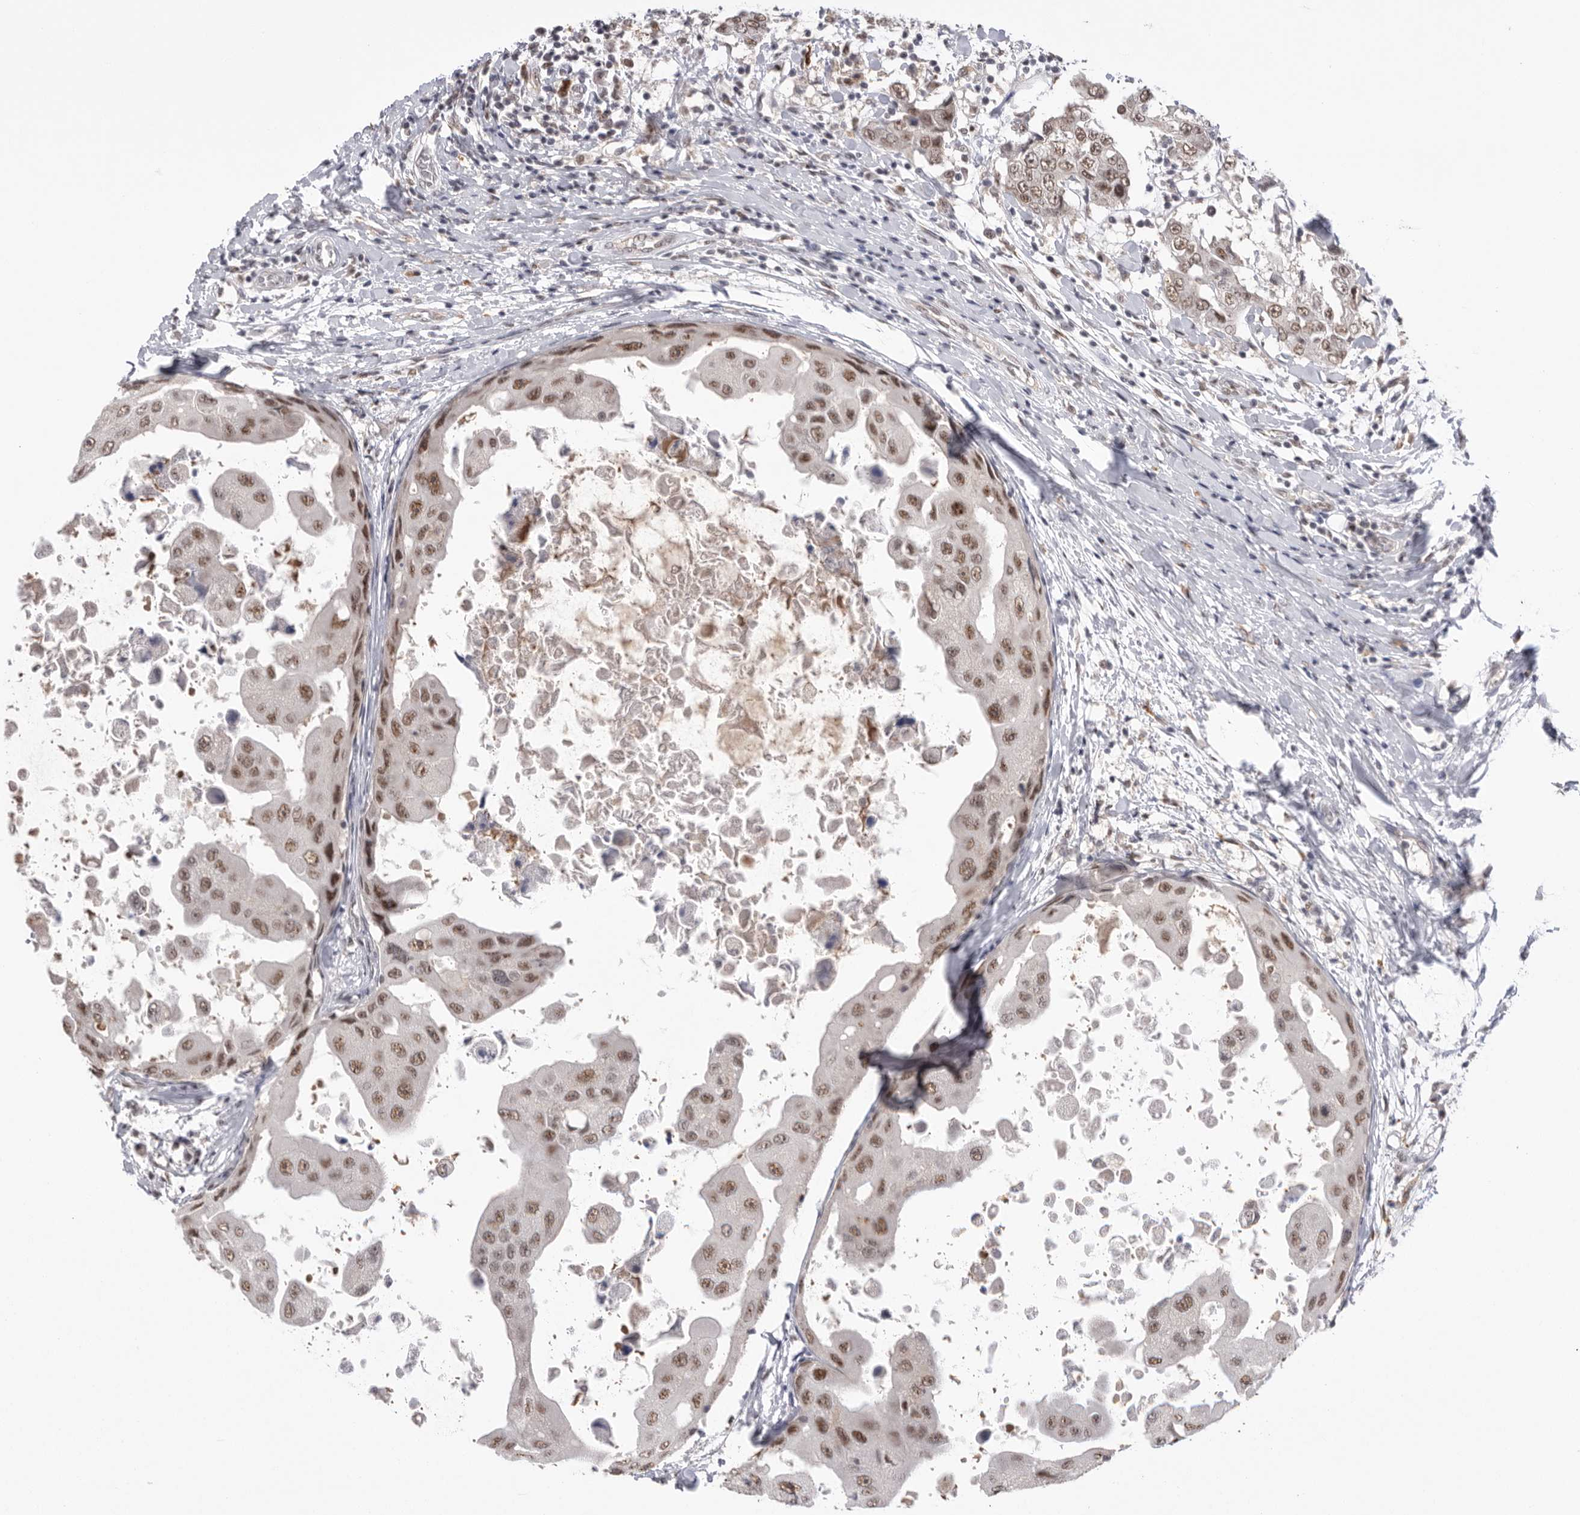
{"staining": {"intensity": "moderate", "quantity": ">75%", "location": "nuclear"}, "tissue": "breast cancer", "cell_type": "Tumor cells", "image_type": "cancer", "snomed": [{"axis": "morphology", "description": "Duct carcinoma"}, {"axis": "topography", "description": "Breast"}], "caption": "About >75% of tumor cells in human breast cancer (intraductal carcinoma) exhibit moderate nuclear protein expression as visualized by brown immunohistochemical staining.", "gene": "BCLAF3", "patient": {"sex": "female", "age": 27}}